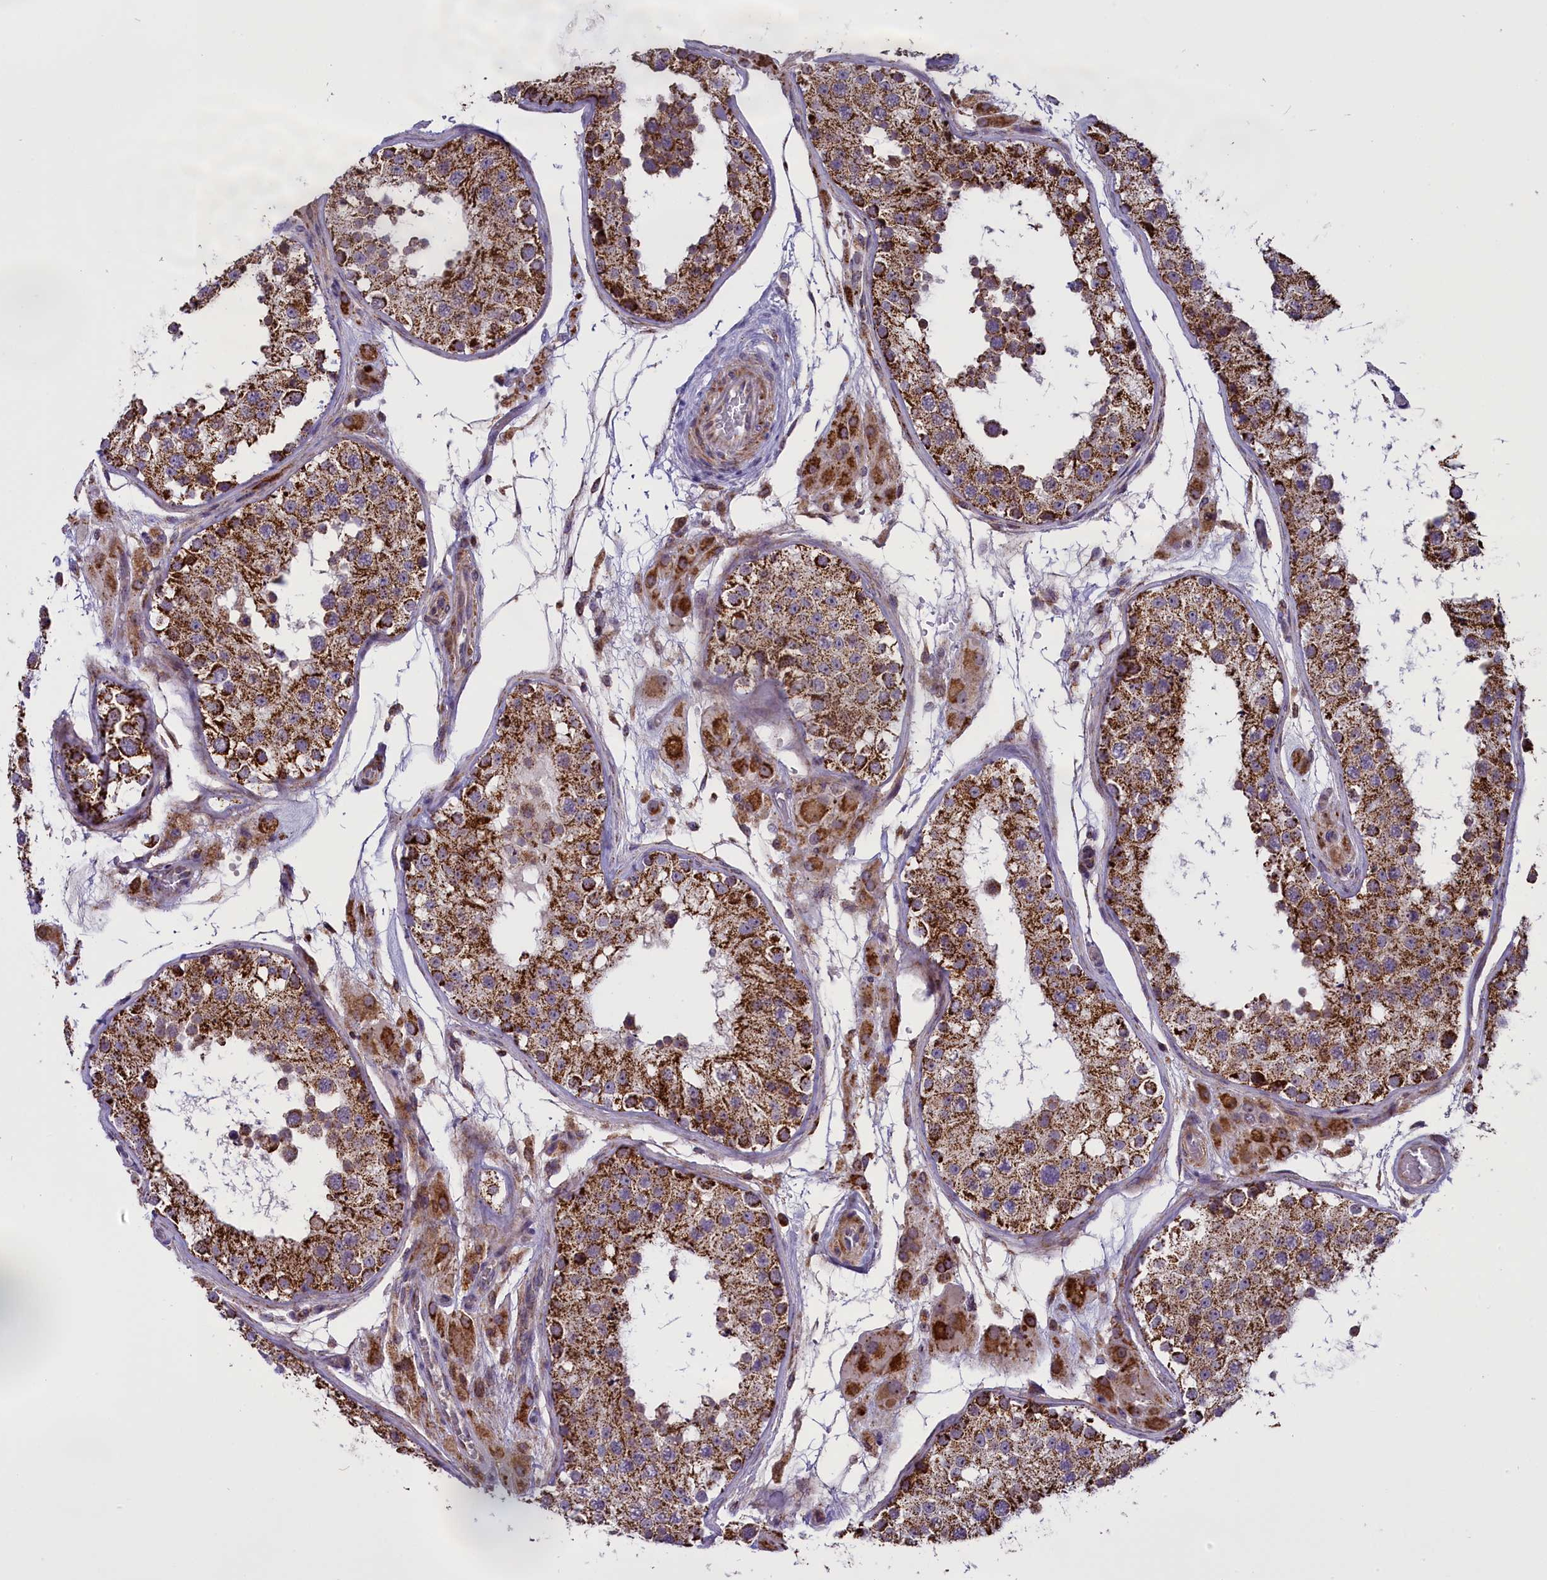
{"staining": {"intensity": "strong", "quantity": ">75%", "location": "cytoplasmic/membranous"}, "tissue": "testis", "cell_type": "Cells in seminiferous ducts", "image_type": "normal", "snomed": [{"axis": "morphology", "description": "Normal tissue, NOS"}, {"axis": "topography", "description": "Testis"}, {"axis": "topography", "description": "Epididymis"}], "caption": "Testis stained with immunohistochemistry (IHC) demonstrates strong cytoplasmic/membranous staining in approximately >75% of cells in seminiferous ducts.", "gene": "GLRX5", "patient": {"sex": "male", "age": 26}}